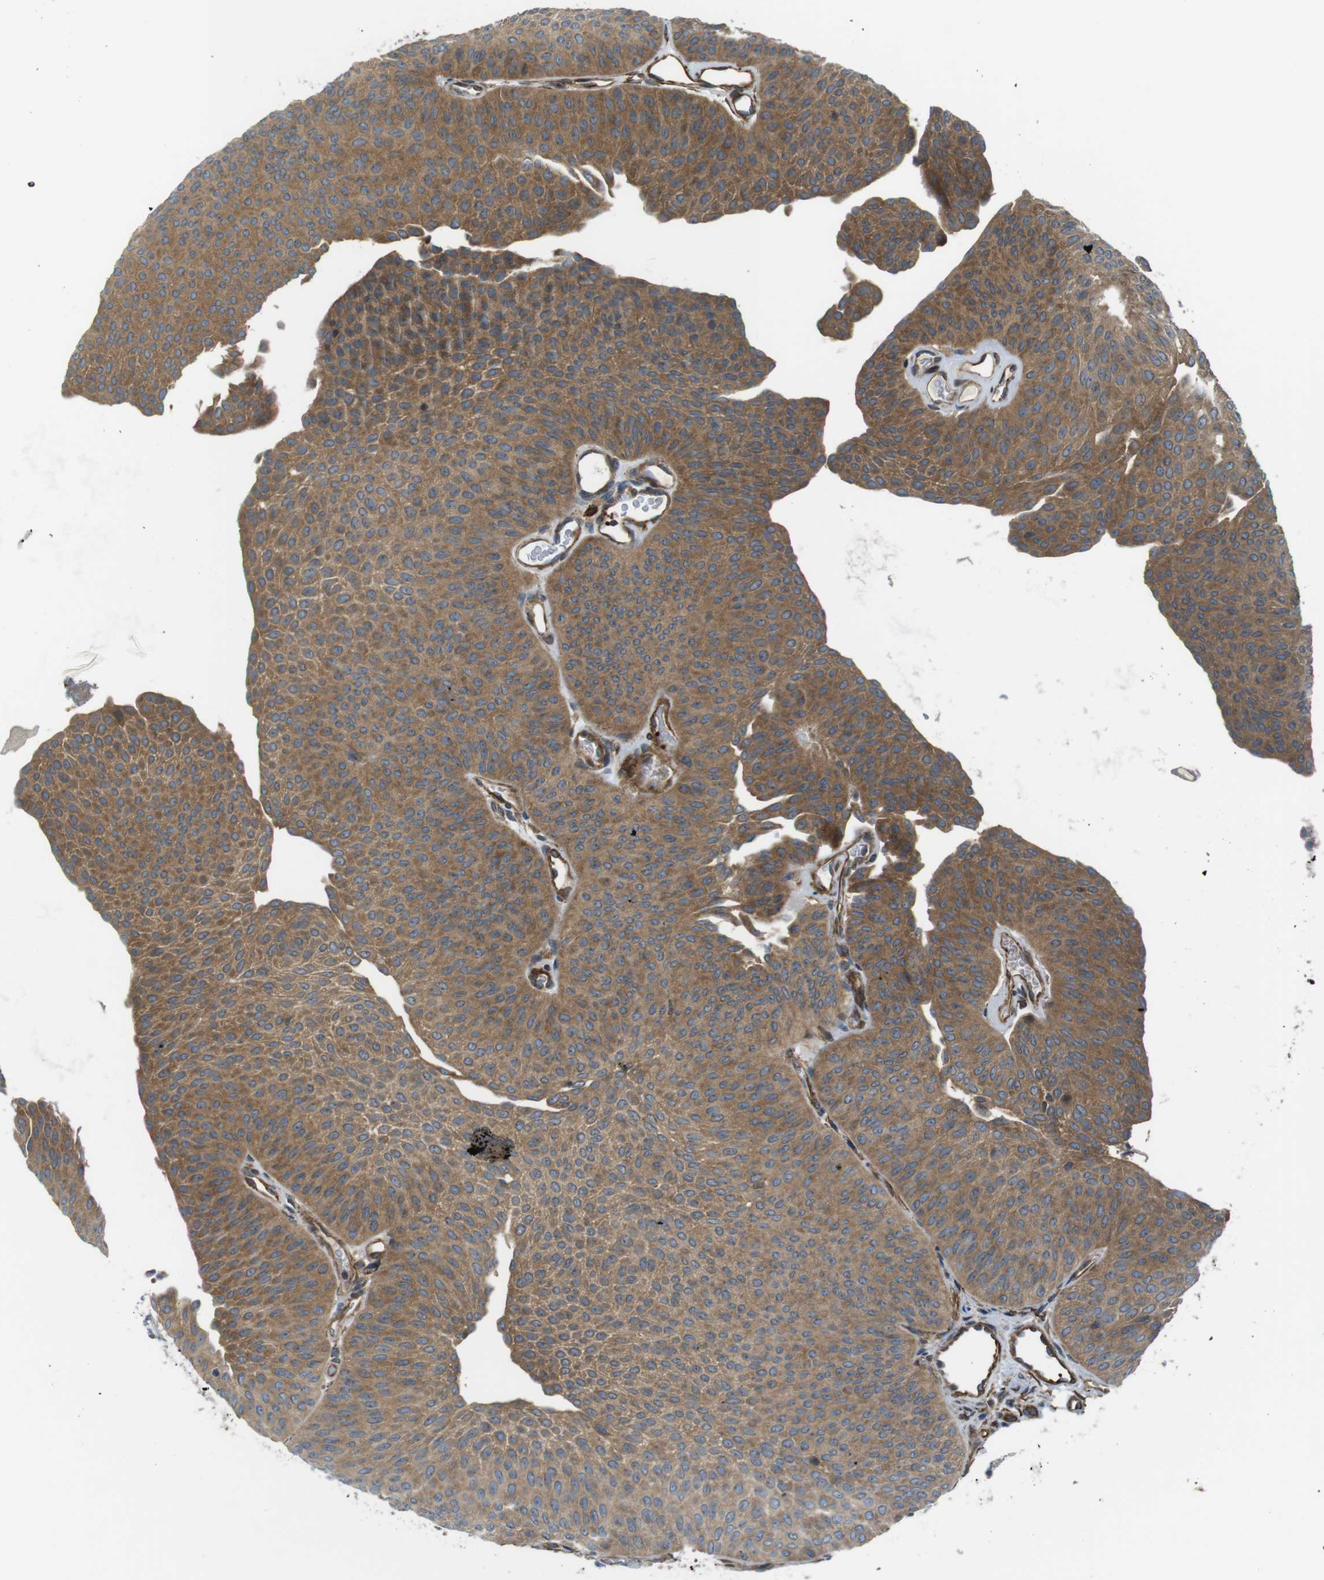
{"staining": {"intensity": "moderate", "quantity": ">75%", "location": "cytoplasmic/membranous"}, "tissue": "urothelial cancer", "cell_type": "Tumor cells", "image_type": "cancer", "snomed": [{"axis": "morphology", "description": "Urothelial carcinoma, Low grade"}, {"axis": "topography", "description": "Urinary bladder"}], "caption": "High-magnification brightfield microscopy of urothelial cancer stained with DAB (brown) and counterstained with hematoxylin (blue). tumor cells exhibit moderate cytoplasmic/membranous positivity is appreciated in about>75% of cells.", "gene": "TSC1", "patient": {"sex": "female", "age": 60}}